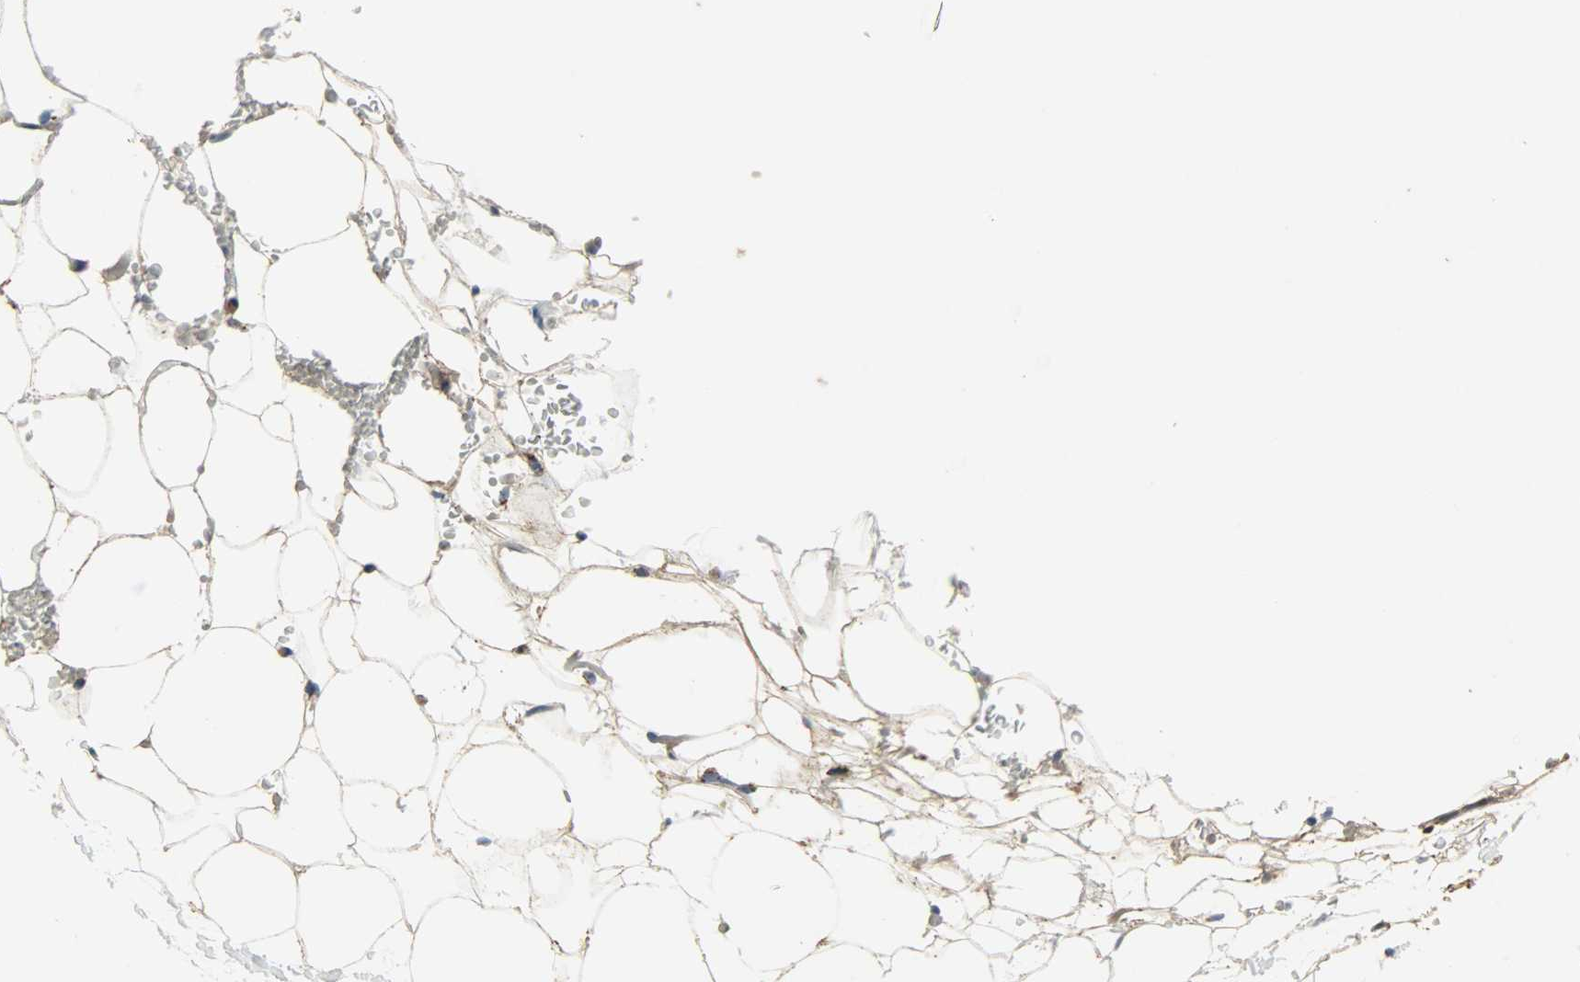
{"staining": {"intensity": "weak", "quantity": ">75%", "location": "cytoplasmic/membranous"}, "tissue": "breast", "cell_type": "Adipocytes", "image_type": "normal", "snomed": [{"axis": "morphology", "description": "Normal tissue, NOS"}, {"axis": "topography", "description": "Breast"}], "caption": "The image shows staining of normal breast, revealing weak cytoplasmic/membranous protein expression (brown color) within adipocytes.", "gene": "AMT", "patient": {"sex": "female", "age": 75}}